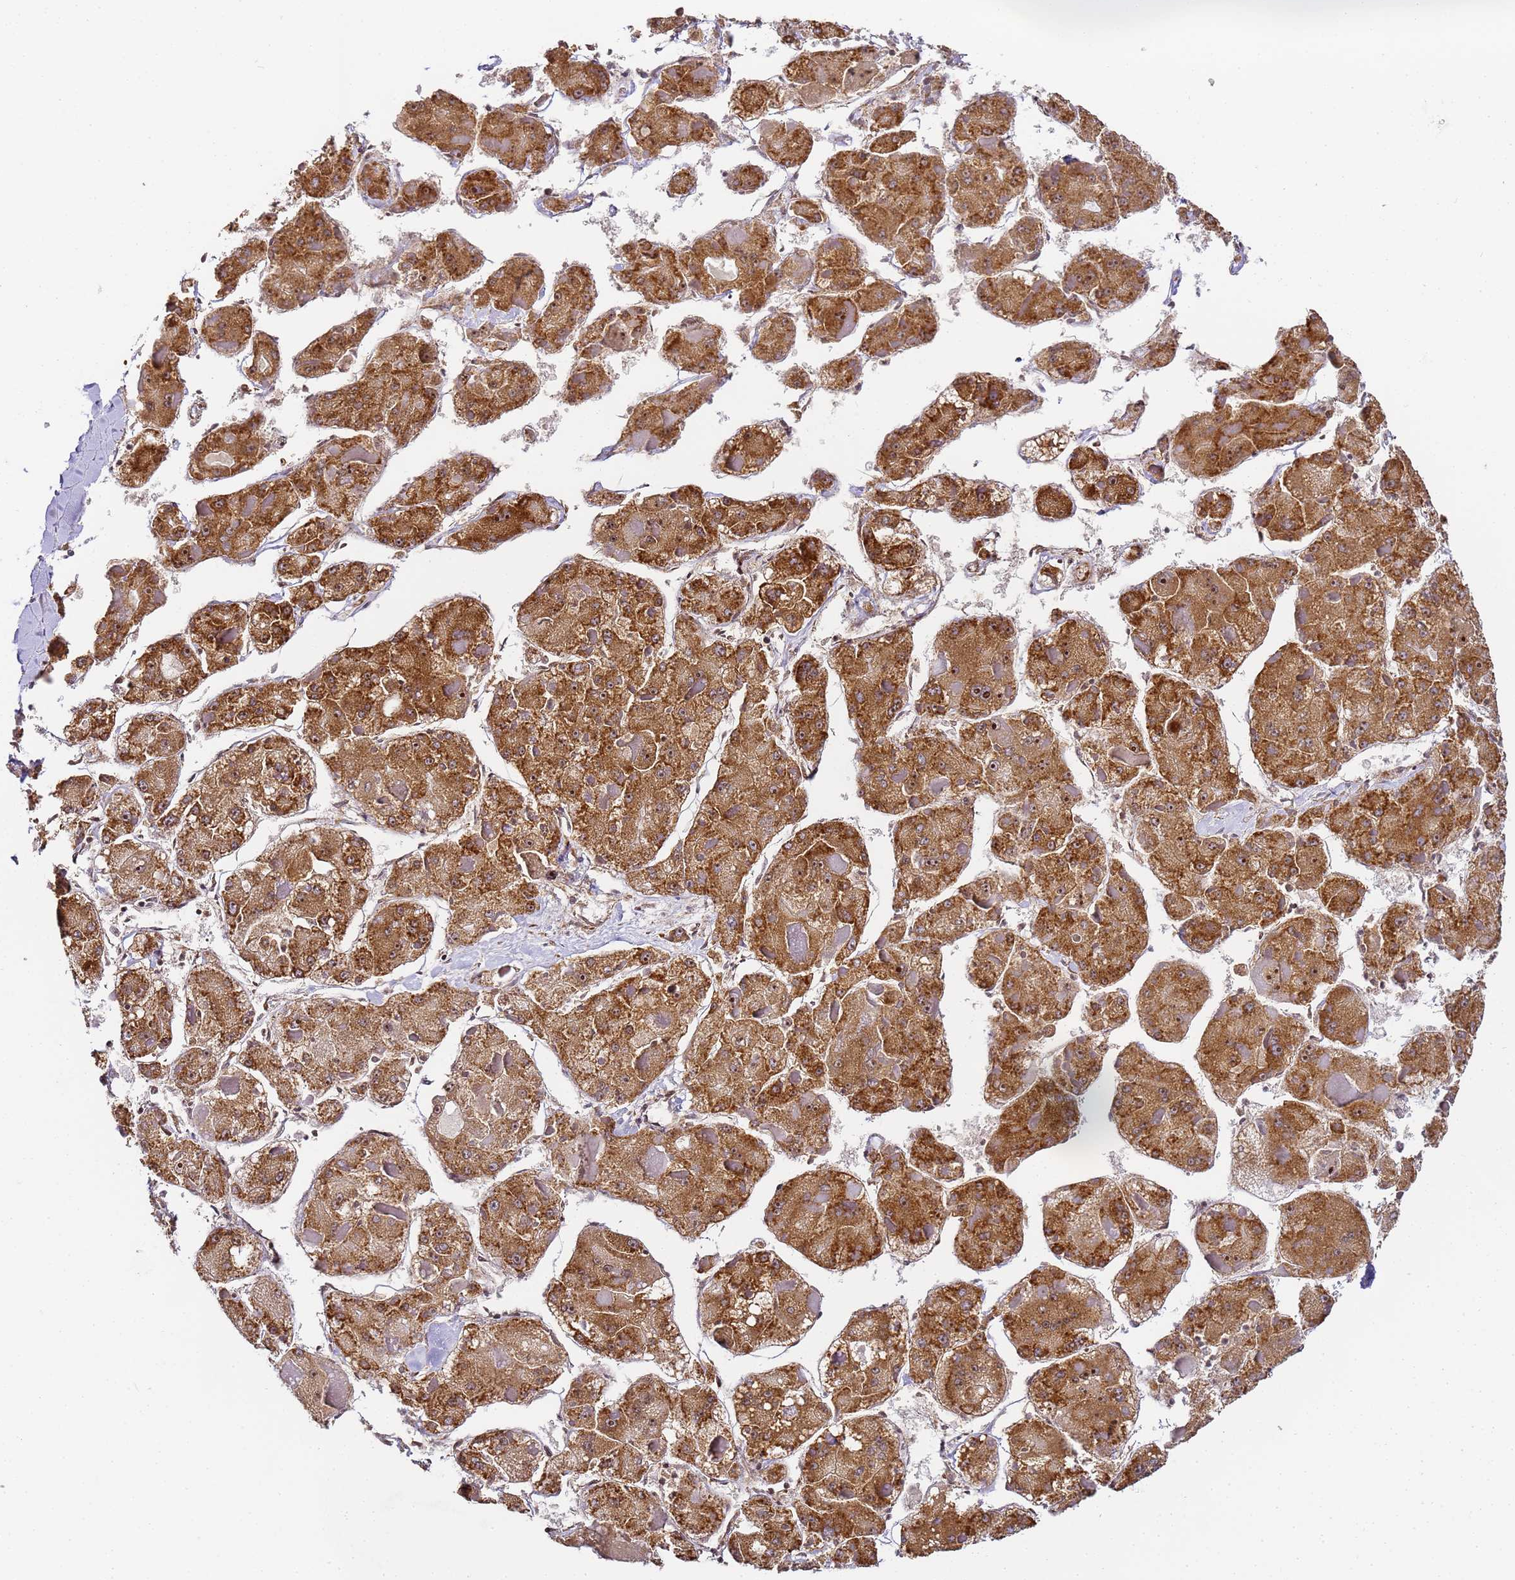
{"staining": {"intensity": "strong", "quantity": ">75%", "location": "cytoplasmic/membranous"}, "tissue": "liver cancer", "cell_type": "Tumor cells", "image_type": "cancer", "snomed": [{"axis": "morphology", "description": "Carcinoma, Hepatocellular, NOS"}, {"axis": "topography", "description": "Liver"}], "caption": "Approximately >75% of tumor cells in human hepatocellular carcinoma (liver) show strong cytoplasmic/membranous protein positivity as visualized by brown immunohistochemical staining.", "gene": "RPL13A", "patient": {"sex": "female", "age": 73}}